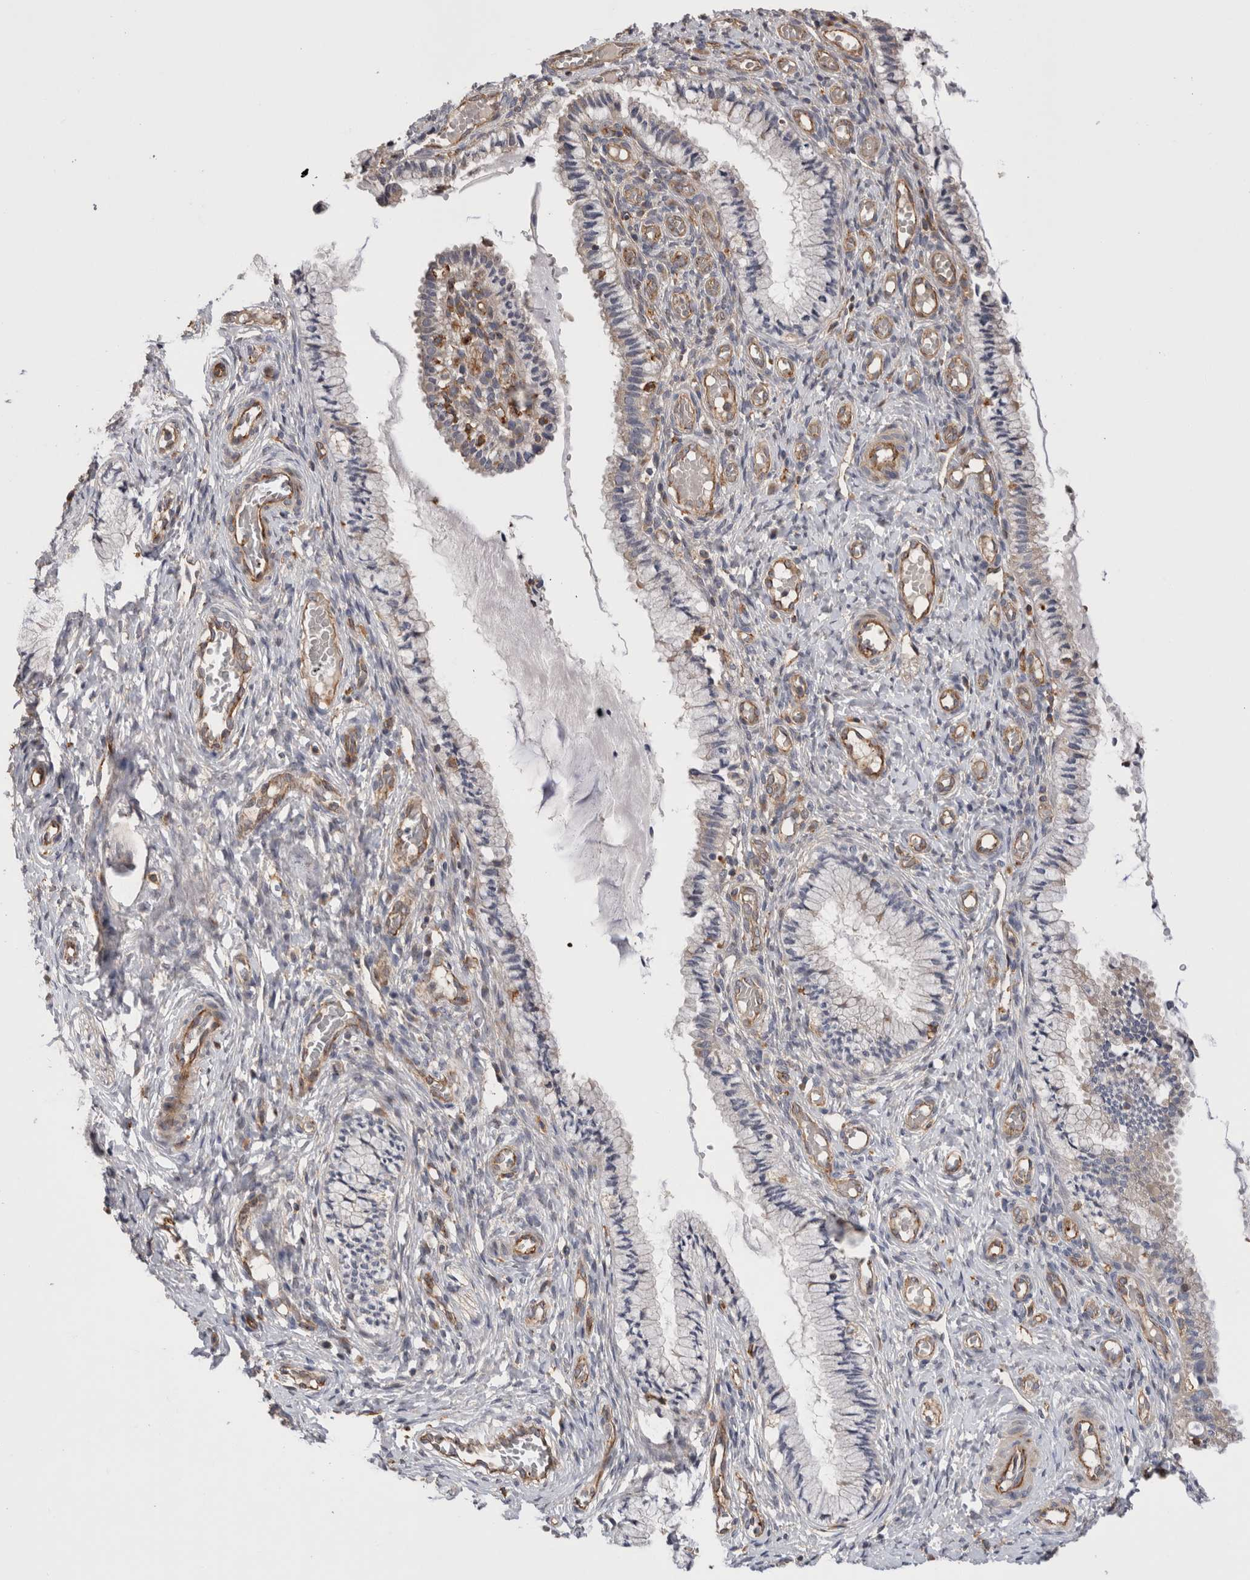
{"staining": {"intensity": "negative", "quantity": "none", "location": "none"}, "tissue": "cervix", "cell_type": "Glandular cells", "image_type": "normal", "snomed": [{"axis": "morphology", "description": "Normal tissue, NOS"}, {"axis": "topography", "description": "Cervix"}], "caption": "Glandular cells show no significant protein positivity in benign cervix. The staining was performed using DAB (3,3'-diaminobenzidine) to visualize the protein expression in brown, while the nuclei were stained in blue with hematoxylin (Magnification: 20x).", "gene": "BNIP2", "patient": {"sex": "female", "age": 27}}